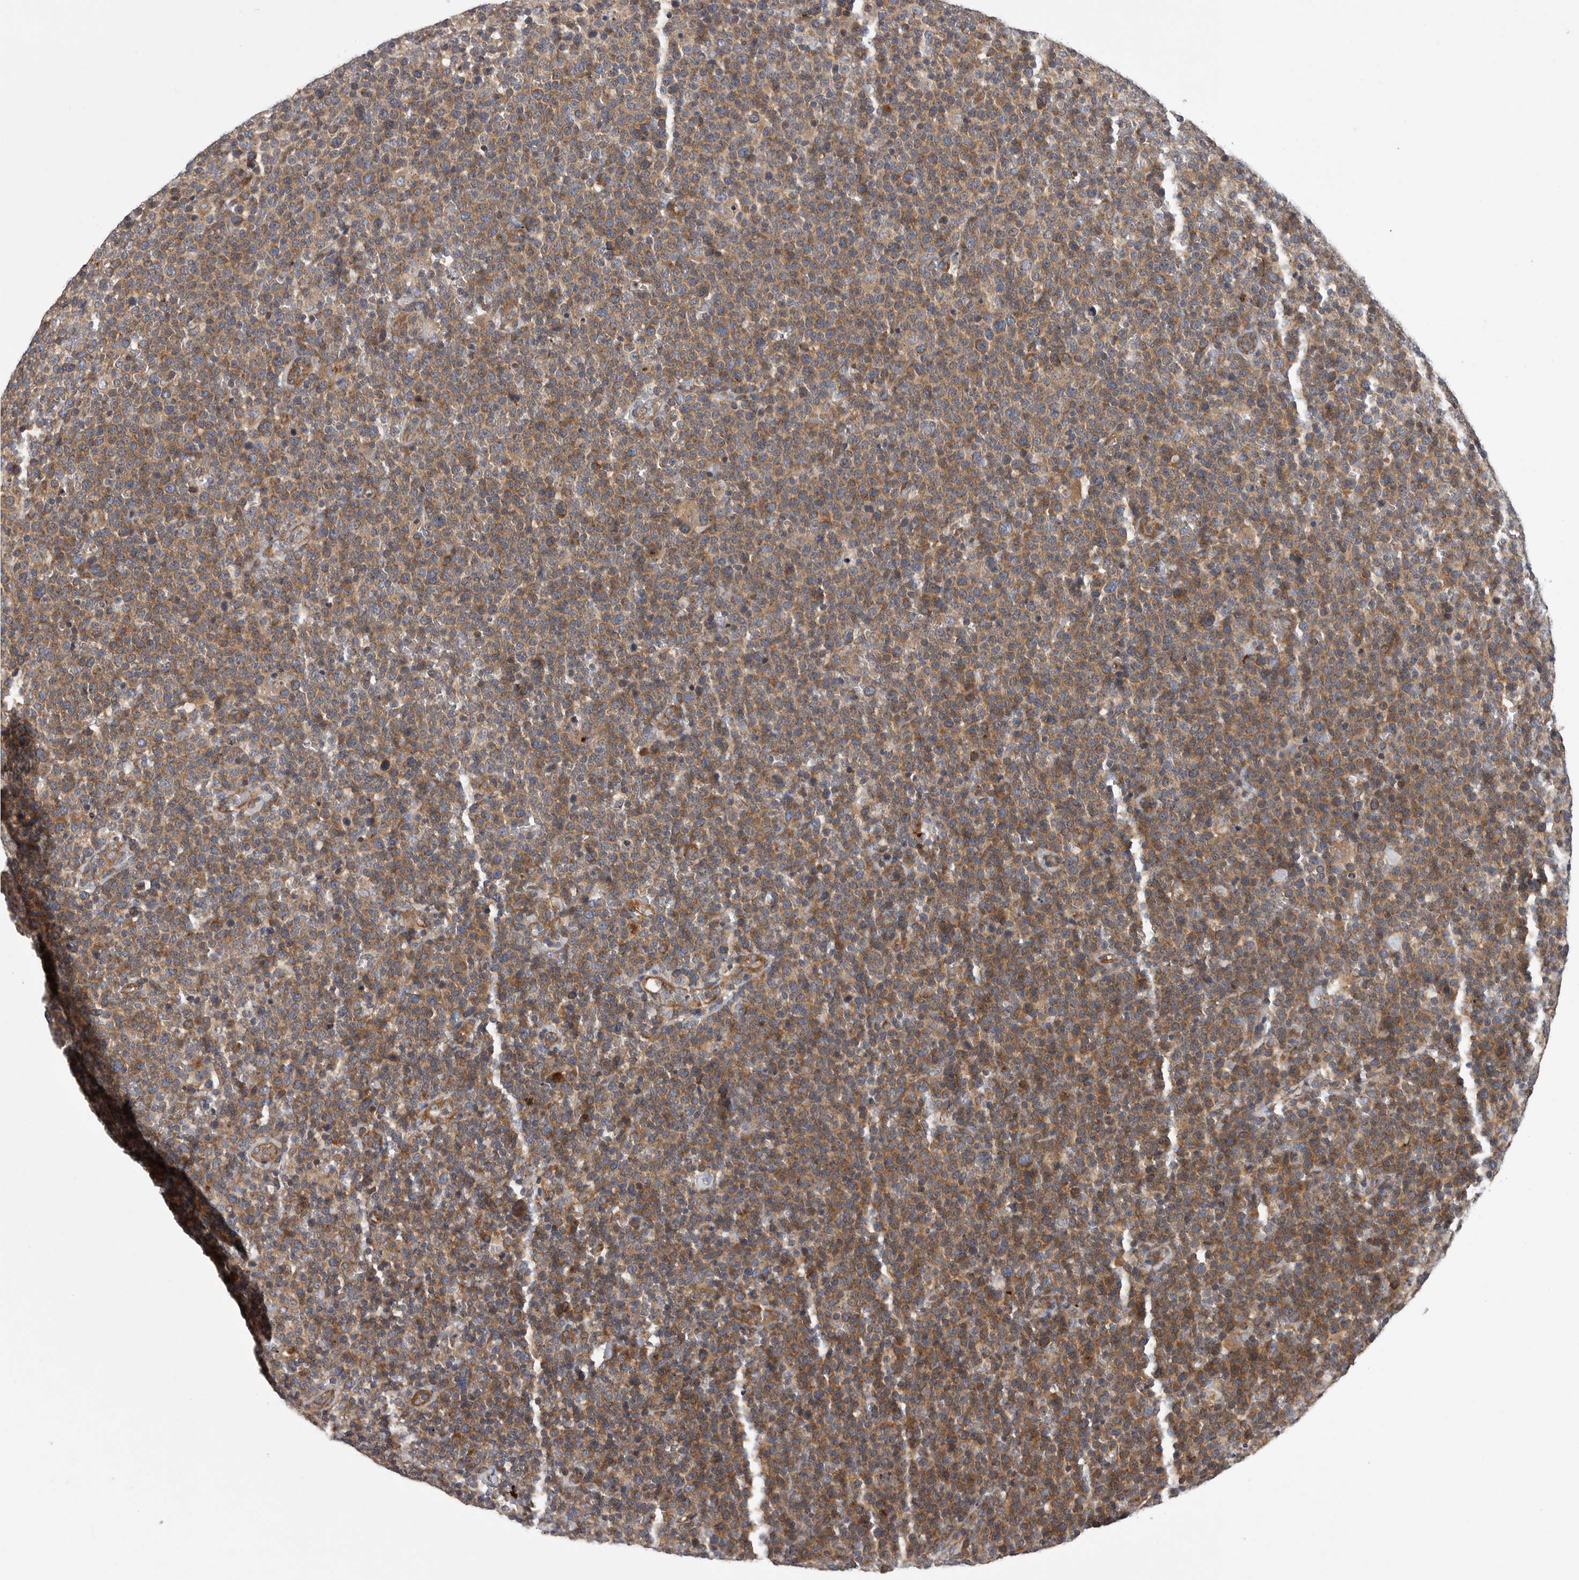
{"staining": {"intensity": "moderate", "quantity": ">75%", "location": "cytoplasmic/membranous"}, "tissue": "lymphoma", "cell_type": "Tumor cells", "image_type": "cancer", "snomed": [{"axis": "morphology", "description": "Malignant lymphoma, non-Hodgkin's type, High grade"}, {"axis": "topography", "description": "Lymph node"}], "caption": "A medium amount of moderate cytoplasmic/membranous positivity is appreciated in approximately >75% of tumor cells in lymphoma tissue.", "gene": "OXR1", "patient": {"sex": "male", "age": 61}}